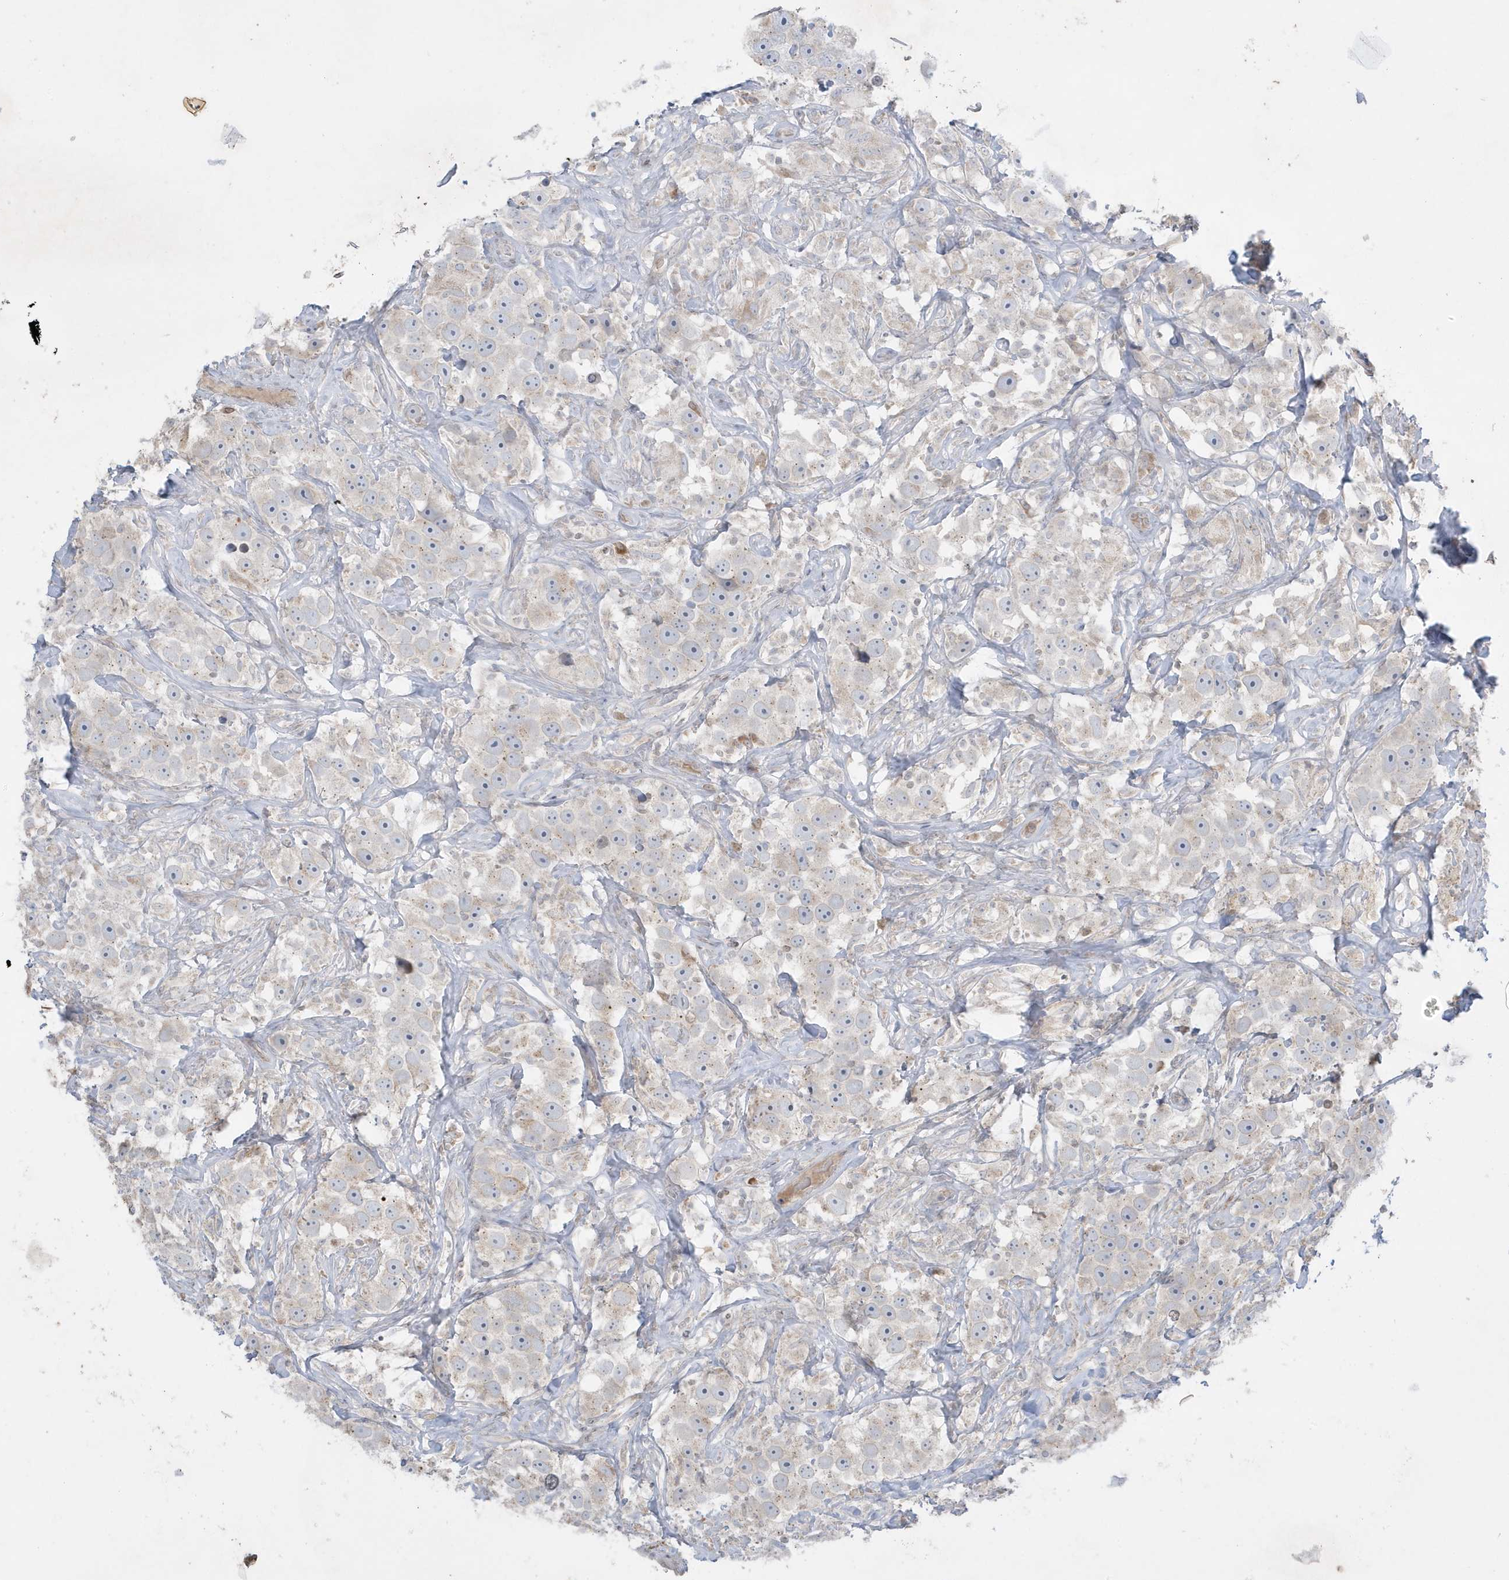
{"staining": {"intensity": "weak", "quantity": "<25%", "location": "cytoplasmic/membranous"}, "tissue": "testis cancer", "cell_type": "Tumor cells", "image_type": "cancer", "snomed": [{"axis": "morphology", "description": "Seminoma, NOS"}, {"axis": "topography", "description": "Testis"}], "caption": "Testis cancer was stained to show a protein in brown. There is no significant positivity in tumor cells.", "gene": "FNDC1", "patient": {"sex": "male", "age": 49}}